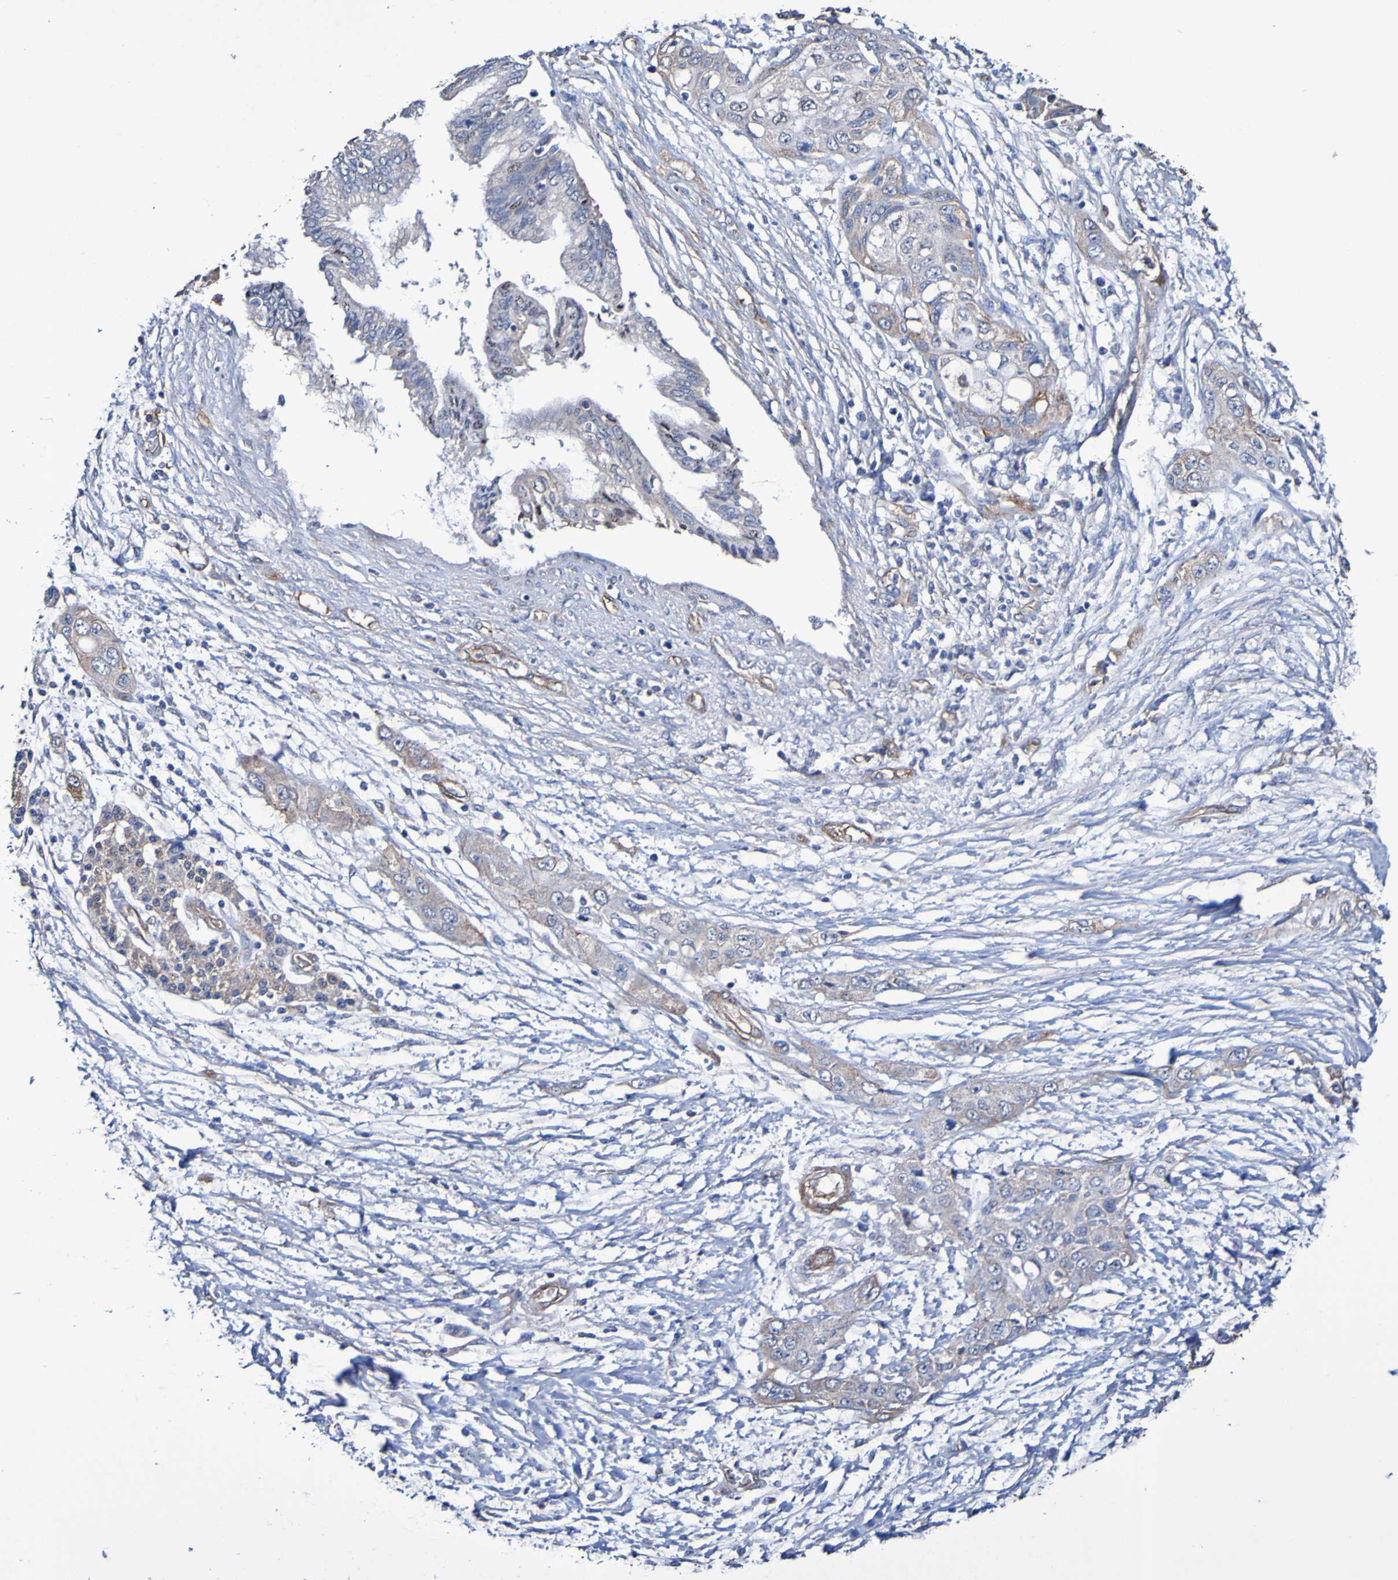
{"staining": {"intensity": "weak", "quantity": "25%-75%", "location": "cytoplasmic/membranous"}, "tissue": "pancreatic cancer", "cell_type": "Tumor cells", "image_type": "cancer", "snomed": [{"axis": "morphology", "description": "Adenocarcinoma, NOS"}, {"axis": "topography", "description": "Pancreas"}], "caption": "IHC of adenocarcinoma (pancreatic) exhibits low levels of weak cytoplasmic/membranous positivity in approximately 25%-75% of tumor cells.", "gene": "ELMOD3", "patient": {"sex": "female", "age": 70}}